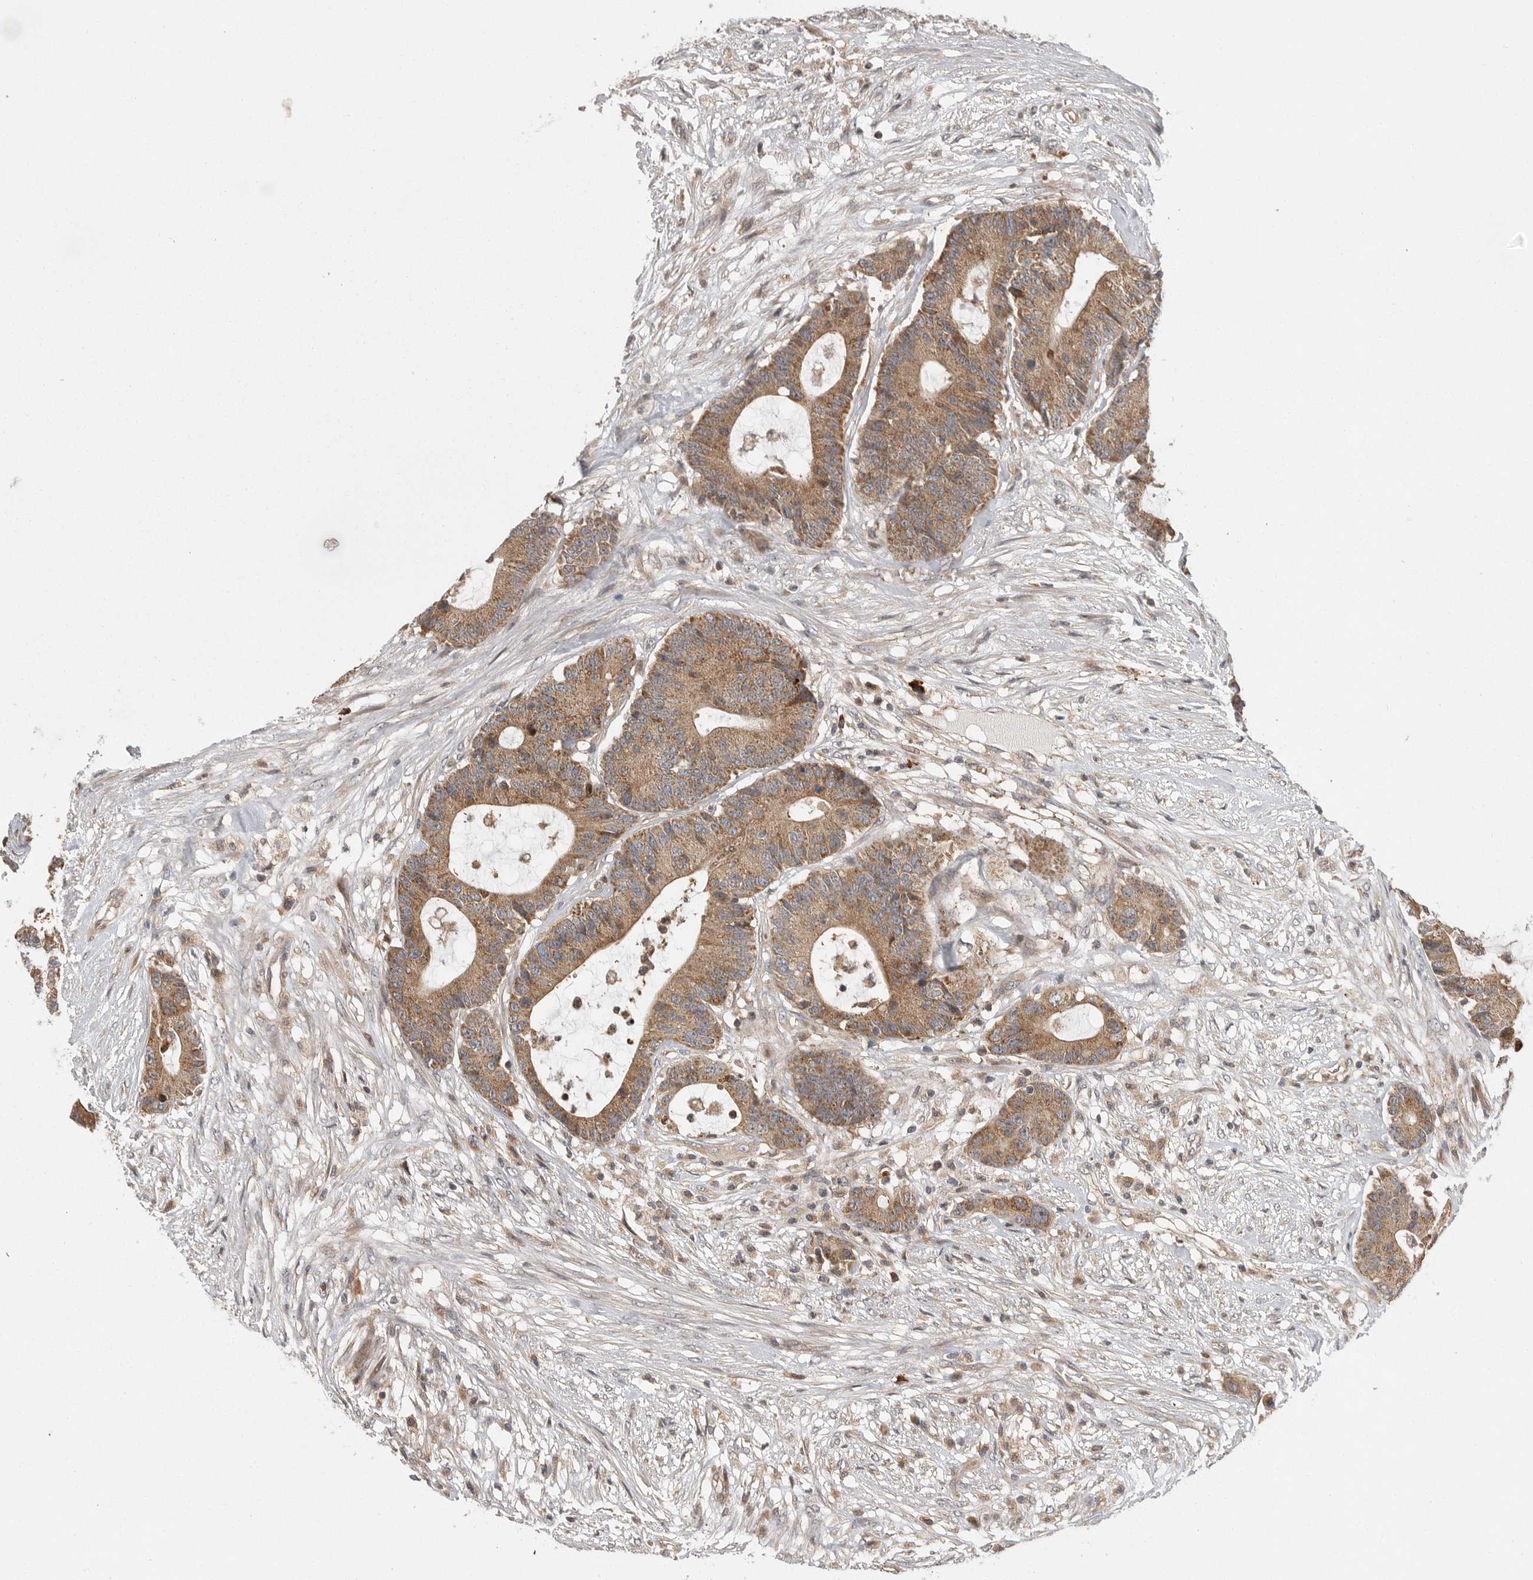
{"staining": {"intensity": "moderate", "quantity": ">75%", "location": "cytoplasmic/membranous"}, "tissue": "colorectal cancer", "cell_type": "Tumor cells", "image_type": "cancer", "snomed": [{"axis": "morphology", "description": "Adenocarcinoma, NOS"}, {"axis": "topography", "description": "Colon"}], "caption": "Colorectal cancer (adenocarcinoma) stained for a protein reveals moderate cytoplasmic/membranous positivity in tumor cells.", "gene": "OXR1", "patient": {"sex": "female", "age": 84}}